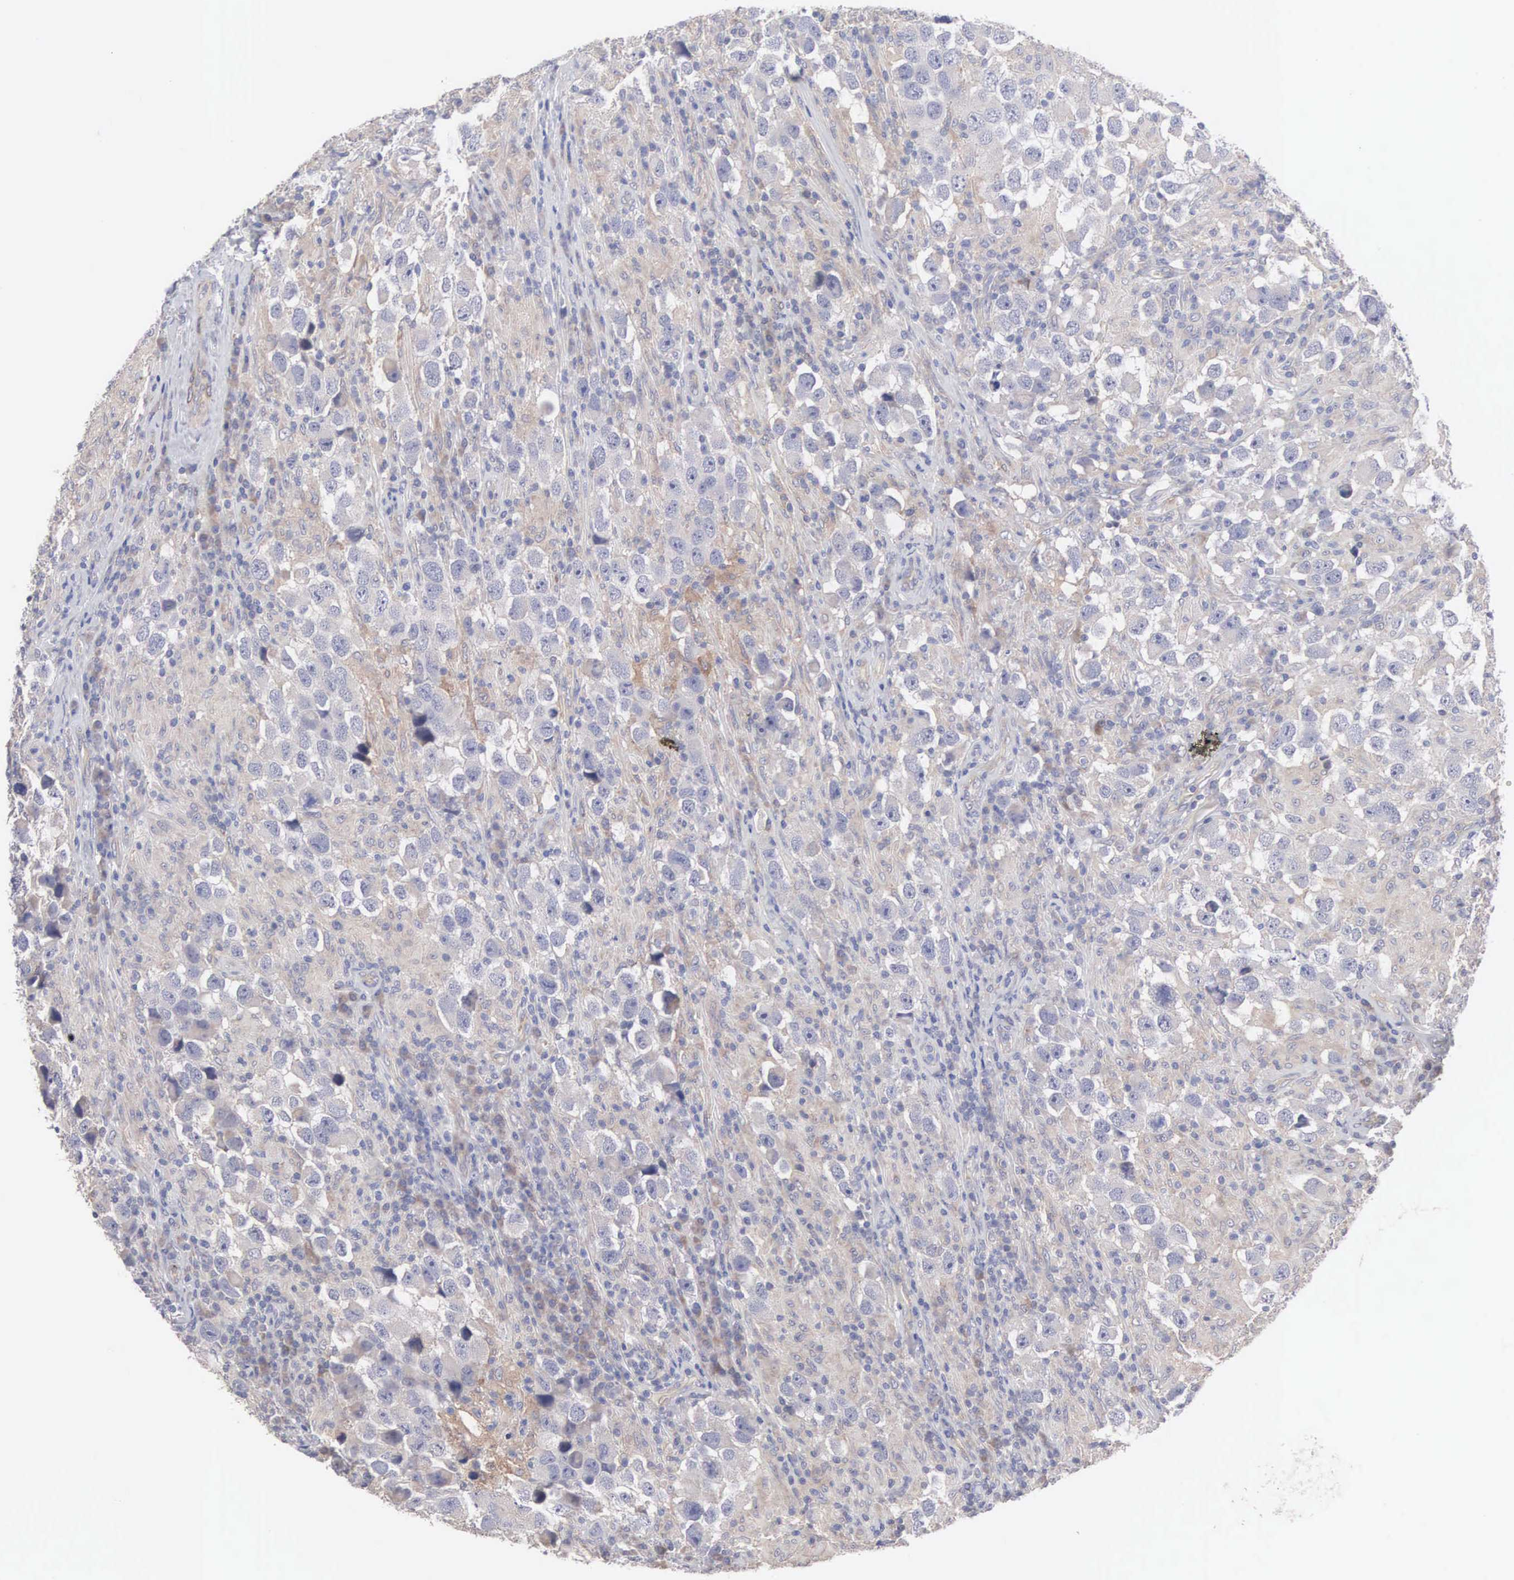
{"staining": {"intensity": "negative", "quantity": "none", "location": "none"}, "tissue": "testis cancer", "cell_type": "Tumor cells", "image_type": "cancer", "snomed": [{"axis": "morphology", "description": "Carcinoma, Embryonal, NOS"}, {"axis": "topography", "description": "Testis"}], "caption": "A histopathology image of testis embryonal carcinoma stained for a protein reveals no brown staining in tumor cells.", "gene": "INF2", "patient": {"sex": "male", "age": 21}}